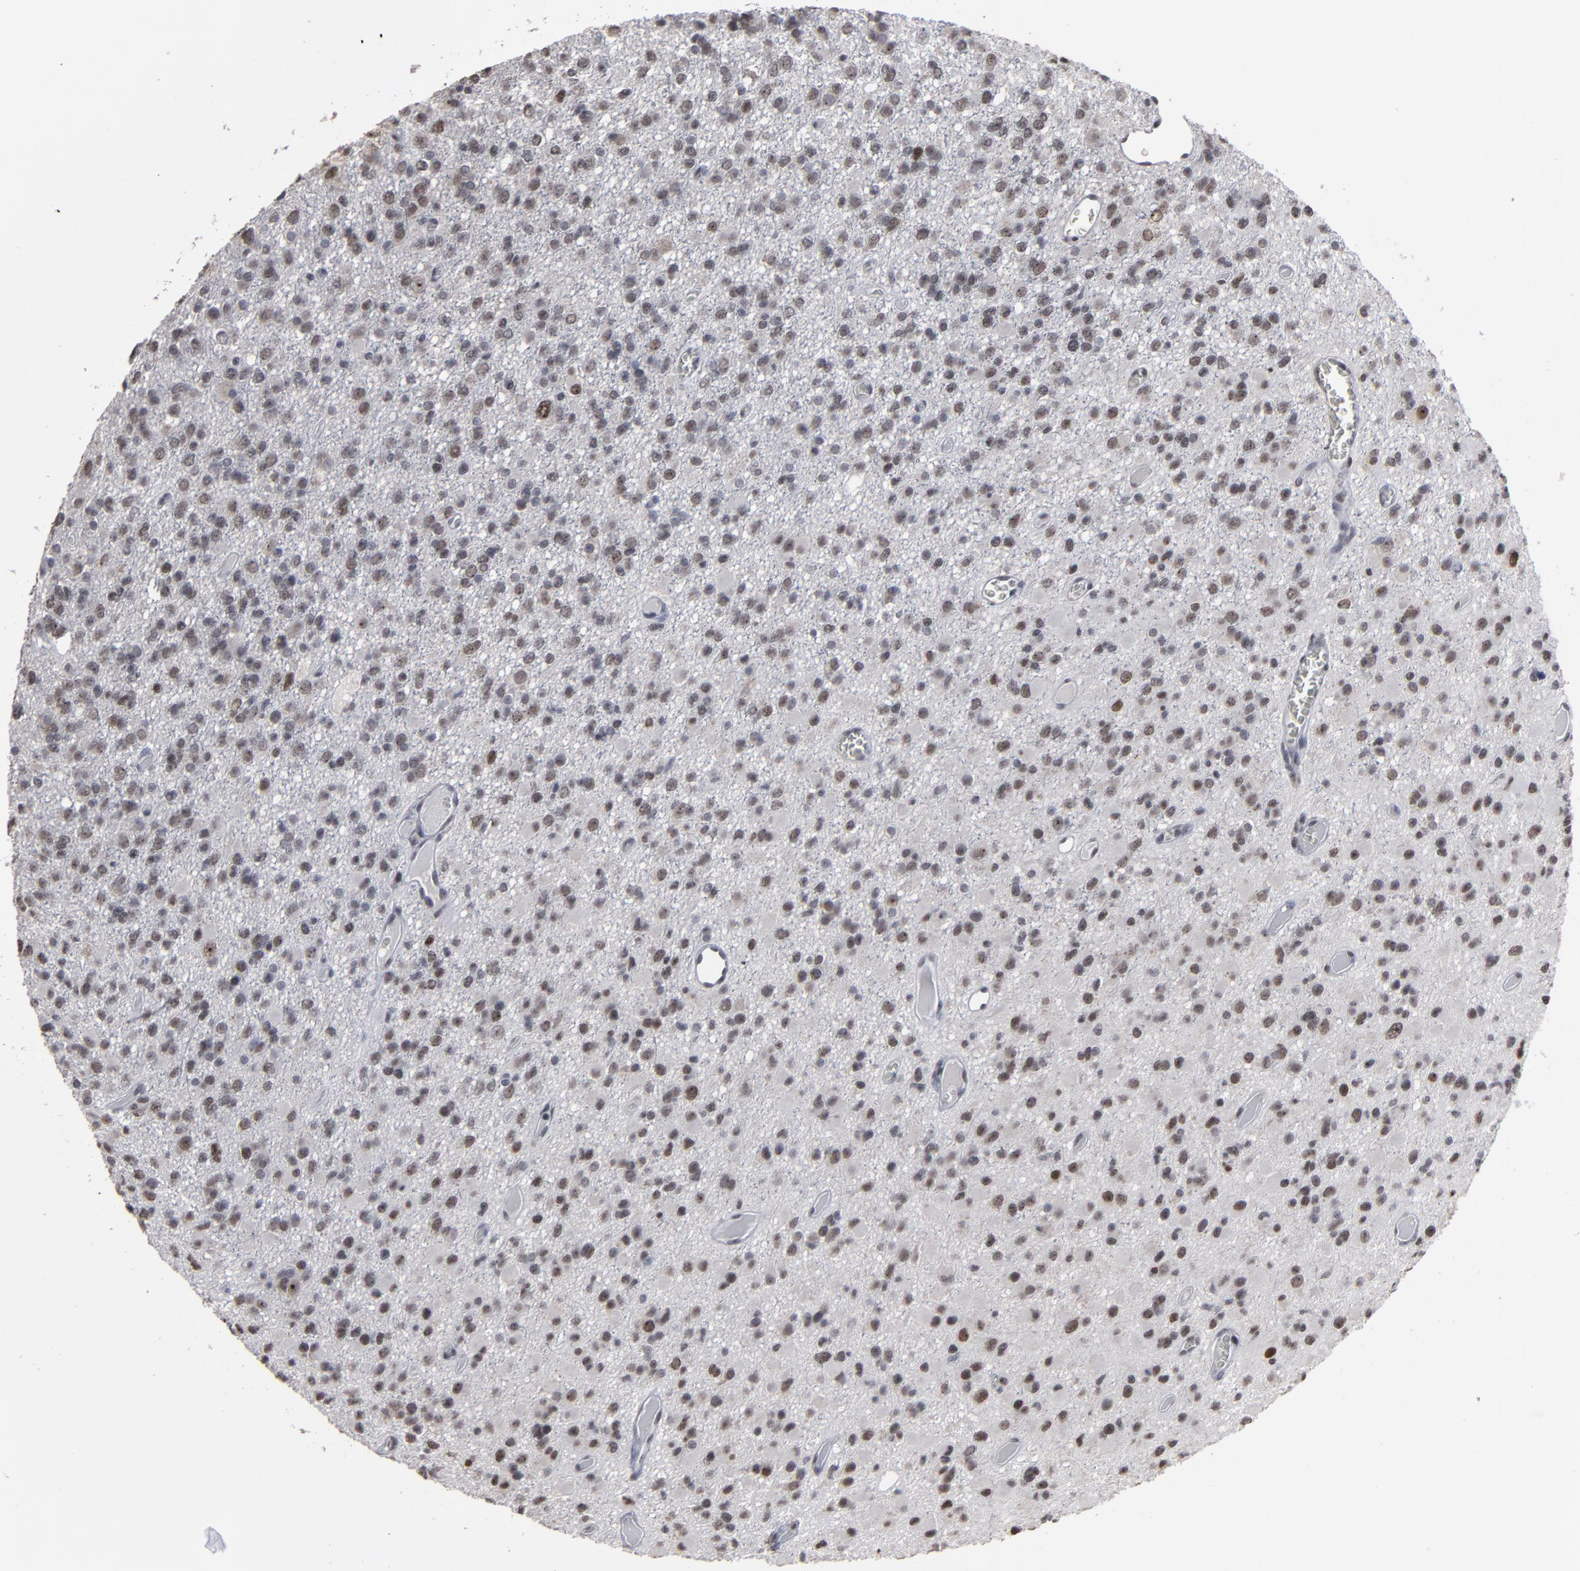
{"staining": {"intensity": "moderate", "quantity": "25%-75%", "location": "nuclear"}, "tissue": "glioma", "cell_type": "Tumor cells", "image_type": "cancer", "snomed": [{"axis": "morphology", "description": "Glioma, malignant, Low grade"}, {"axis": "topography", "description": "Brain"}], "caption": "The photomicrograph demonstrates a brown stain indicating the presence of a protein in the nuclear of tumor cells in glioma.", "gene": "SSRP1", "patient": {"sex": "male", "age": 42}}